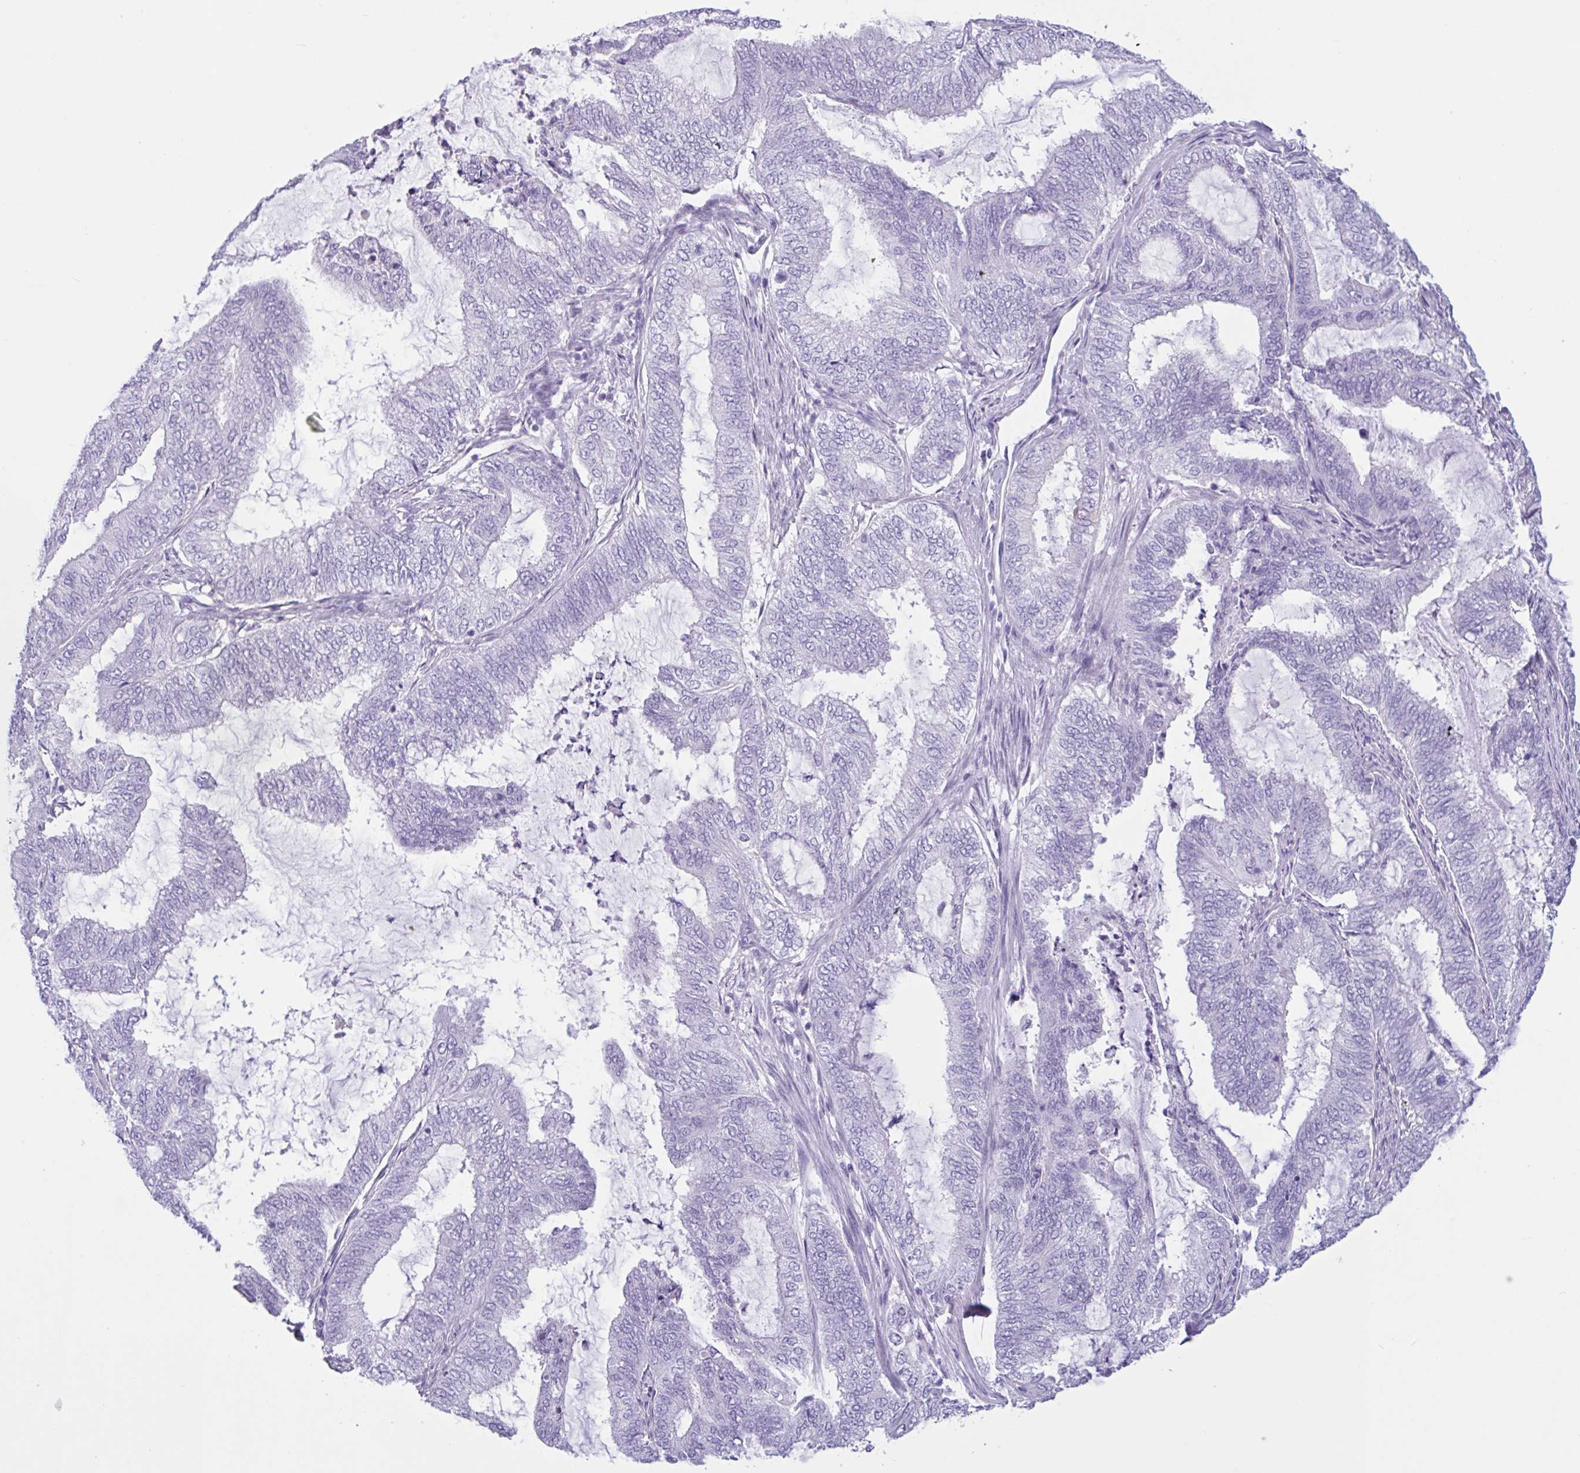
{"staining": {"intensity": "negative", "quantity": "none", "location": "none"}, "tissue": "endometrial cancer", "cell_type": "Tumor cells", "image_type": "cancer", "snomed": [{"axis": "morphology", "description": "Adenocarcinoma, NOS"}, {"axis": "topography", "description": "Endometrium"}], "caption": "The histopathology image demonstrates no significant expression in tumor cells of endometrial adenocarcinoma.", "gene": "CTSE", "patient": {"sex": "female", "age": 51}}